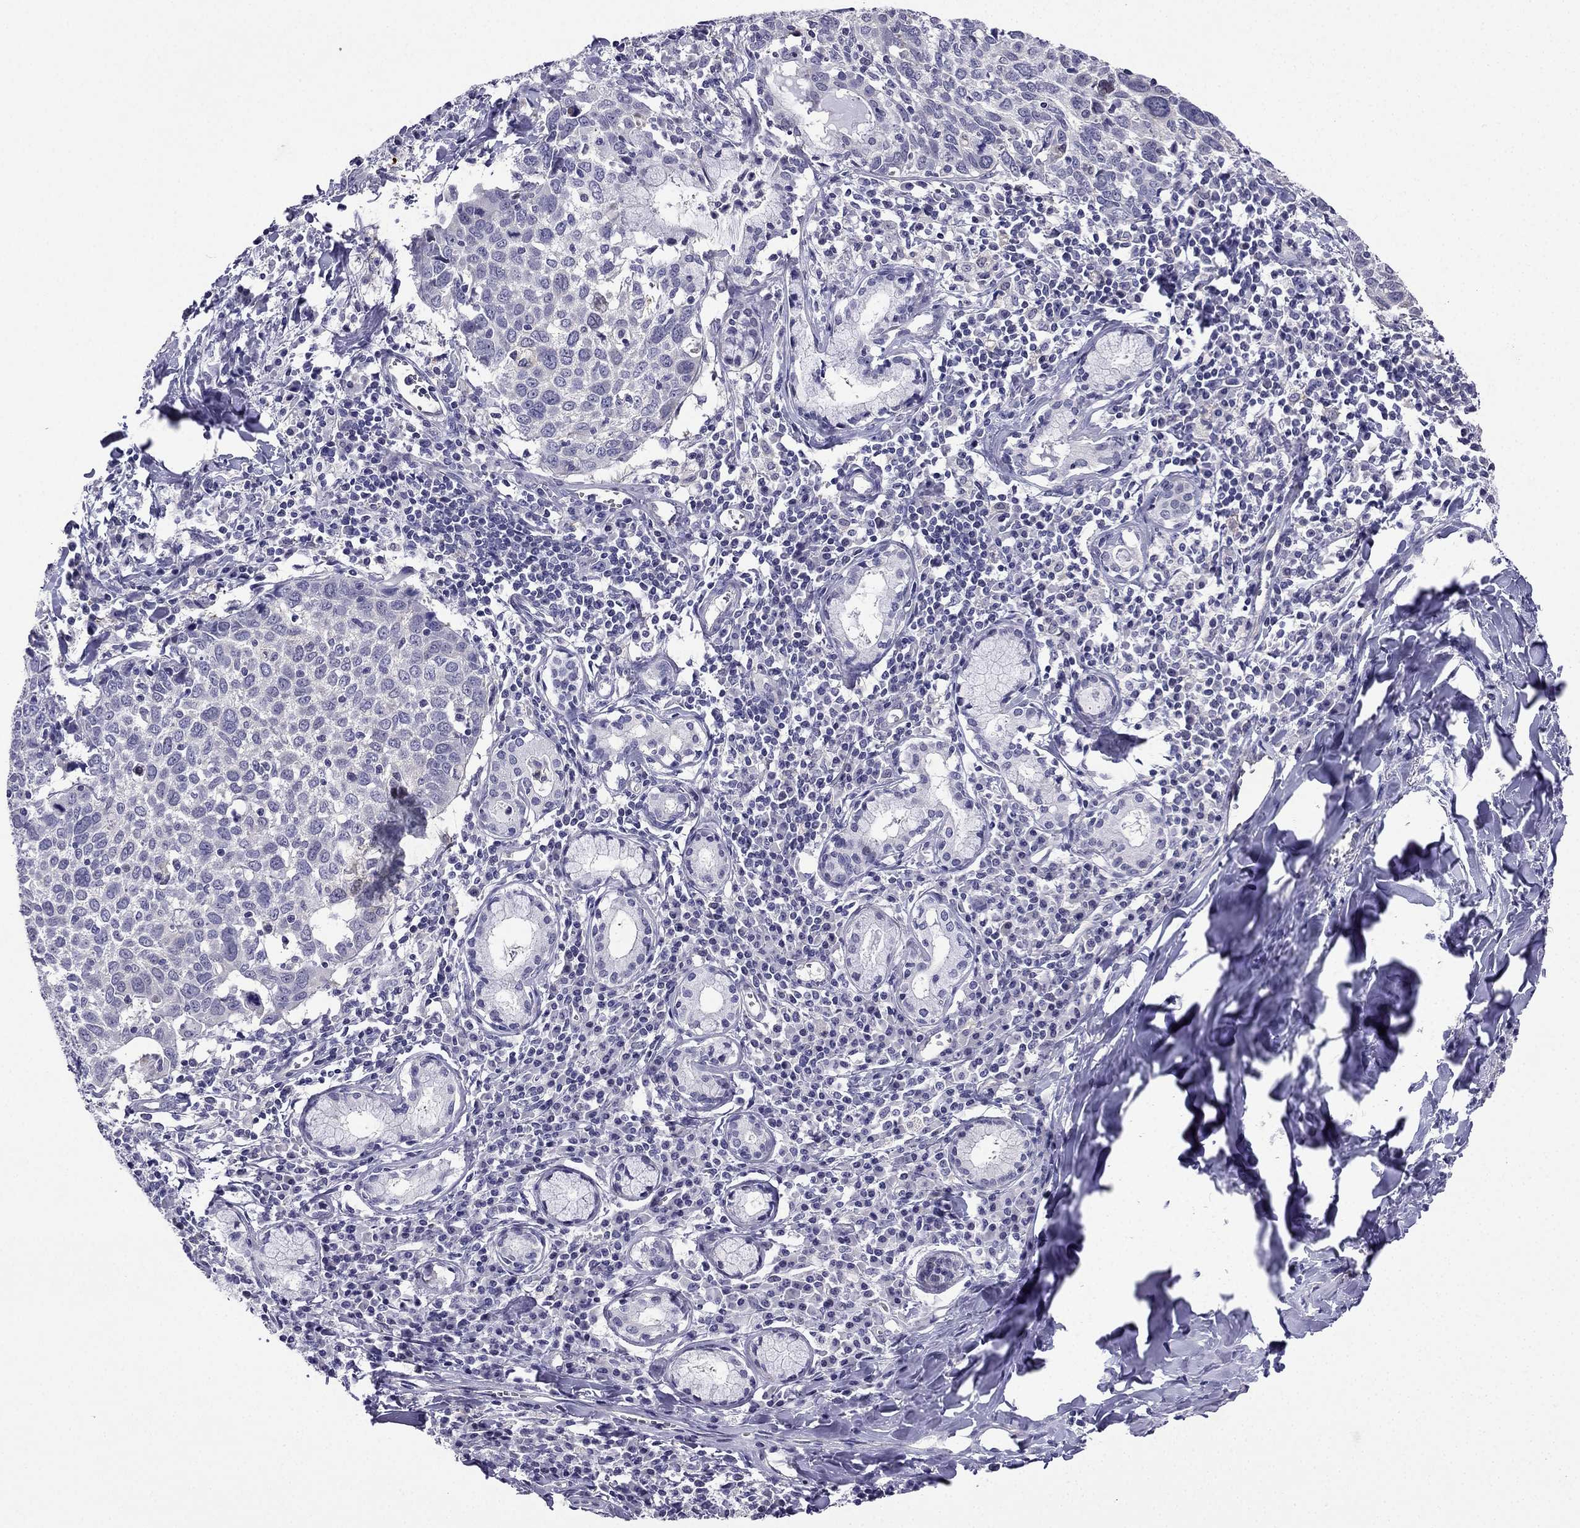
{"staining": {"intensity": "negative", "quantity": "none", "location": "none"}, "tissue": "lung cancer", "cell_type": "Tumor cells", "image_type": "cancer", "snomed": [{"axis": "morphology", "description": "Squamous cell carcinoma, NOS"}, {"axis": "topography", "description": "Lung"}], "caption": "DAB (3,3'-diaminobenzidine) immunohistochemical staining of squamous cell carcinoma (lung) shows no significant staining in tumor cells.", "gene": "KCNJ10", "patient": {"sex": "male", "age": 57}}